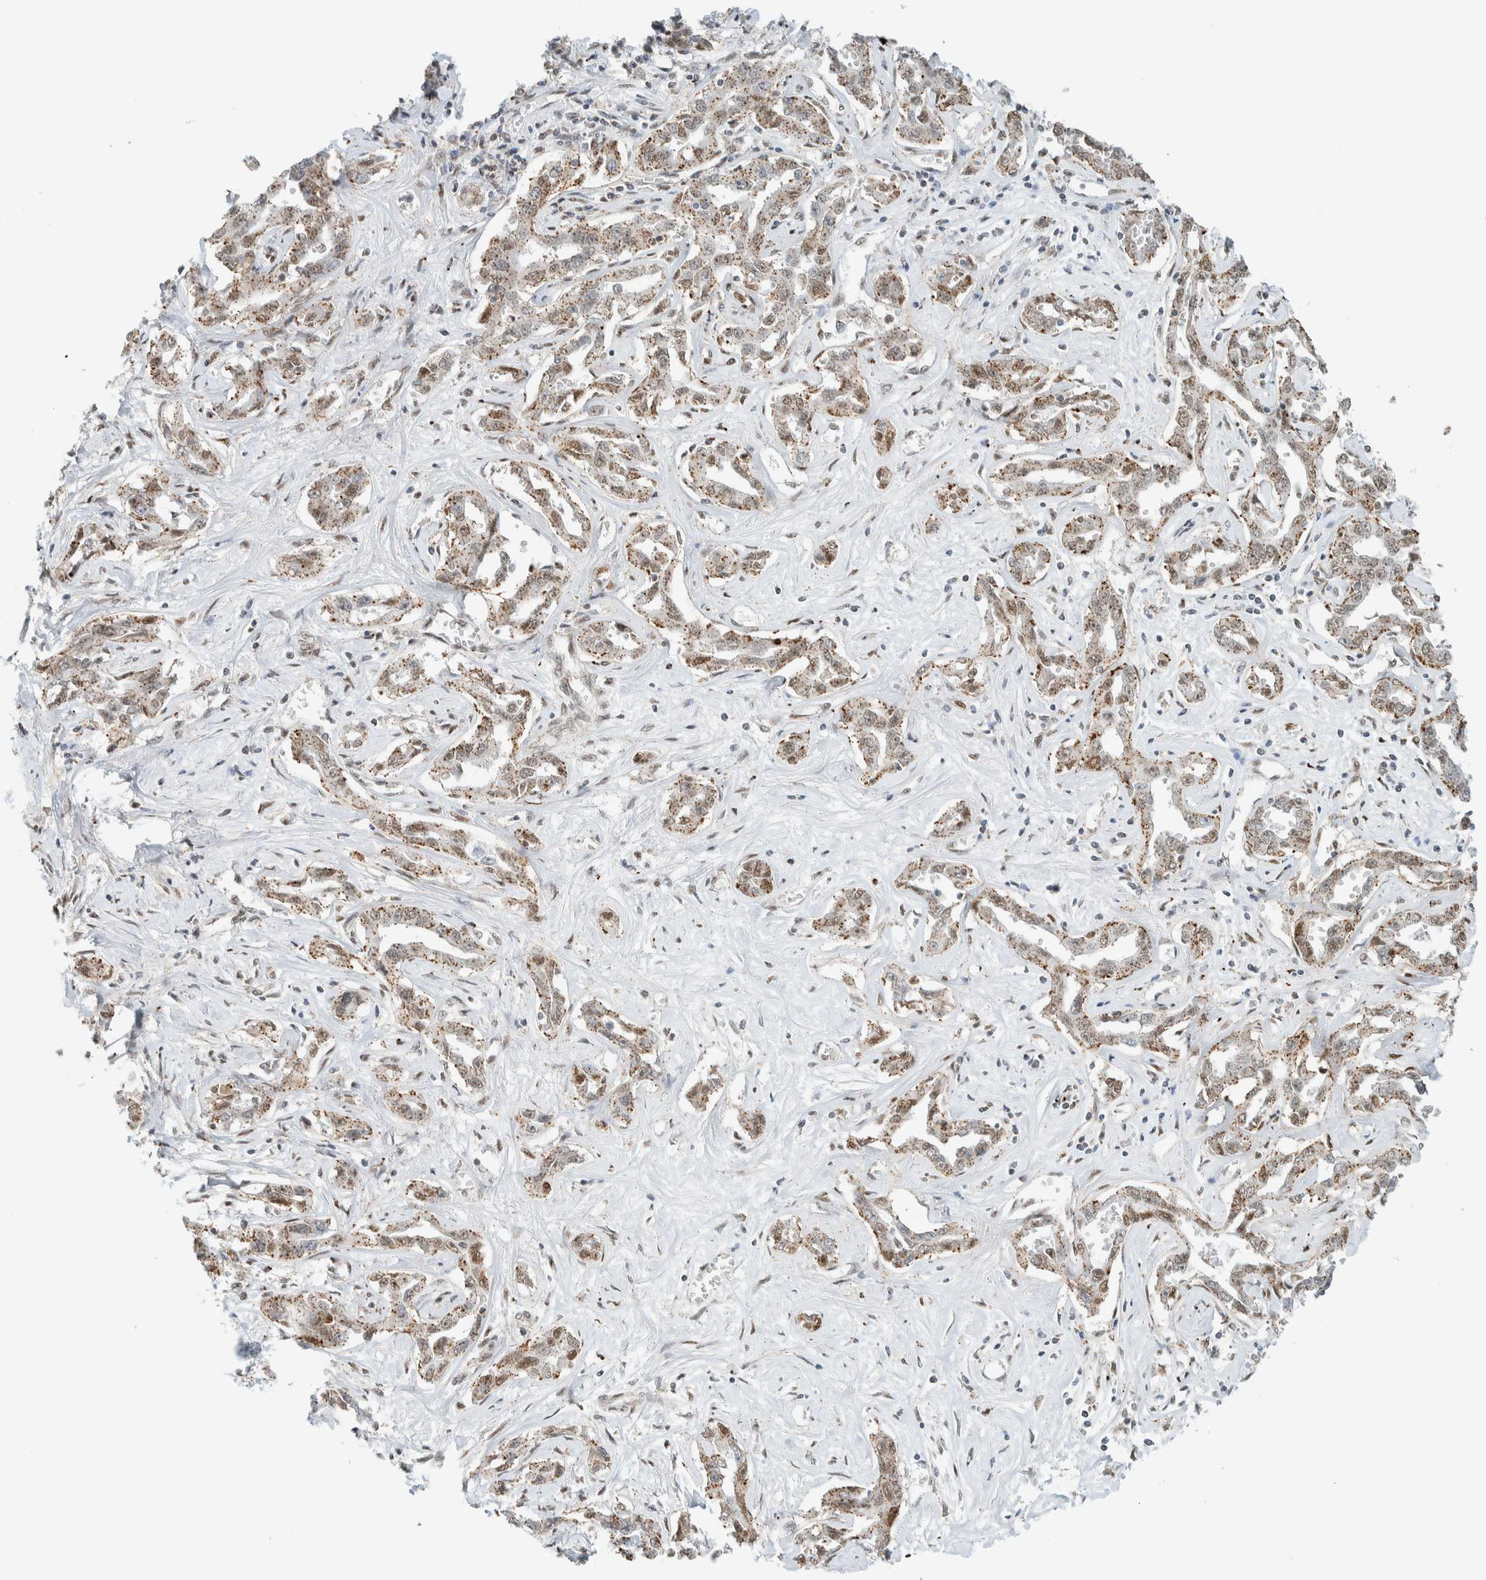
{"staining": {"intensity": "moderate", "quantity": ">75%", "location": "cytoplasmic/membranous"}, "tissue": "liver cancer", "cell_type": "Tumor cells", "image_type": "cancer", "snomed": [{"axis": "morphology", "description": "Cholangiocarcinoma"}, {"axis": "topography", "description": "Liver"}], "caption": "Human liver cancer stained with a protein marker displays moderate staining in tumor cells.", "gene": "TFE3", "patient": {"sex": "male", "age": 59}}